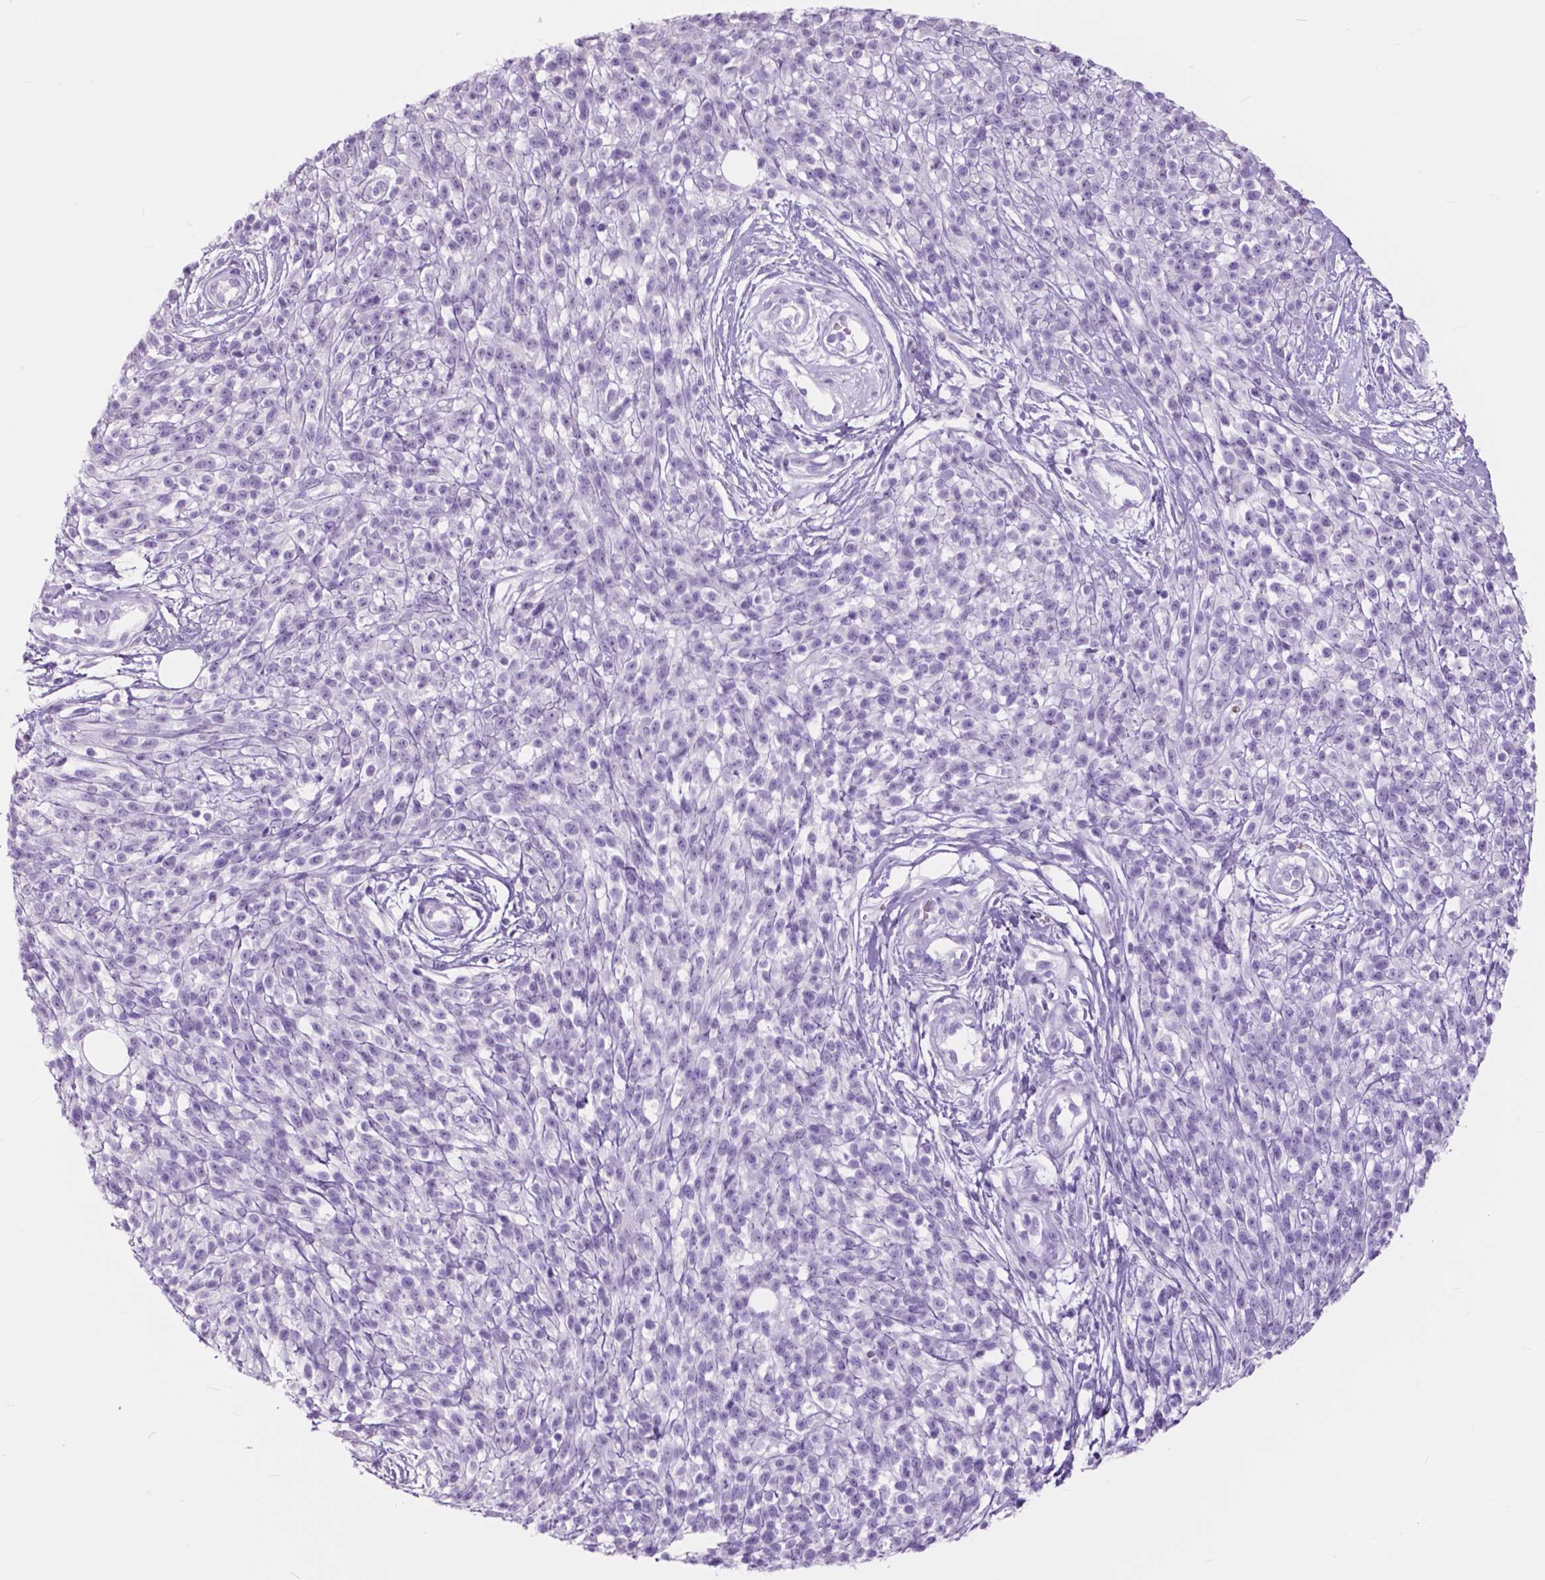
{"staining": {"intensity": "negative", "quantity": "none", "location": "none"}, "tissue": "melanoma", "cell_type": "Tumor cells", "image_type": "cancer", "snomed": [{"axis": "morphology", "description": "Malignant melanoma, NOS"}, {"axis": "topography", "description": "Skin"}, {"axis": "topography", "description": "Skin of trunk"}], "caption": "Tumor cells show no significant expression in malignant melanoma.", "gene": "FXYD2", "patient": {"sex": "male", "age": 74}}